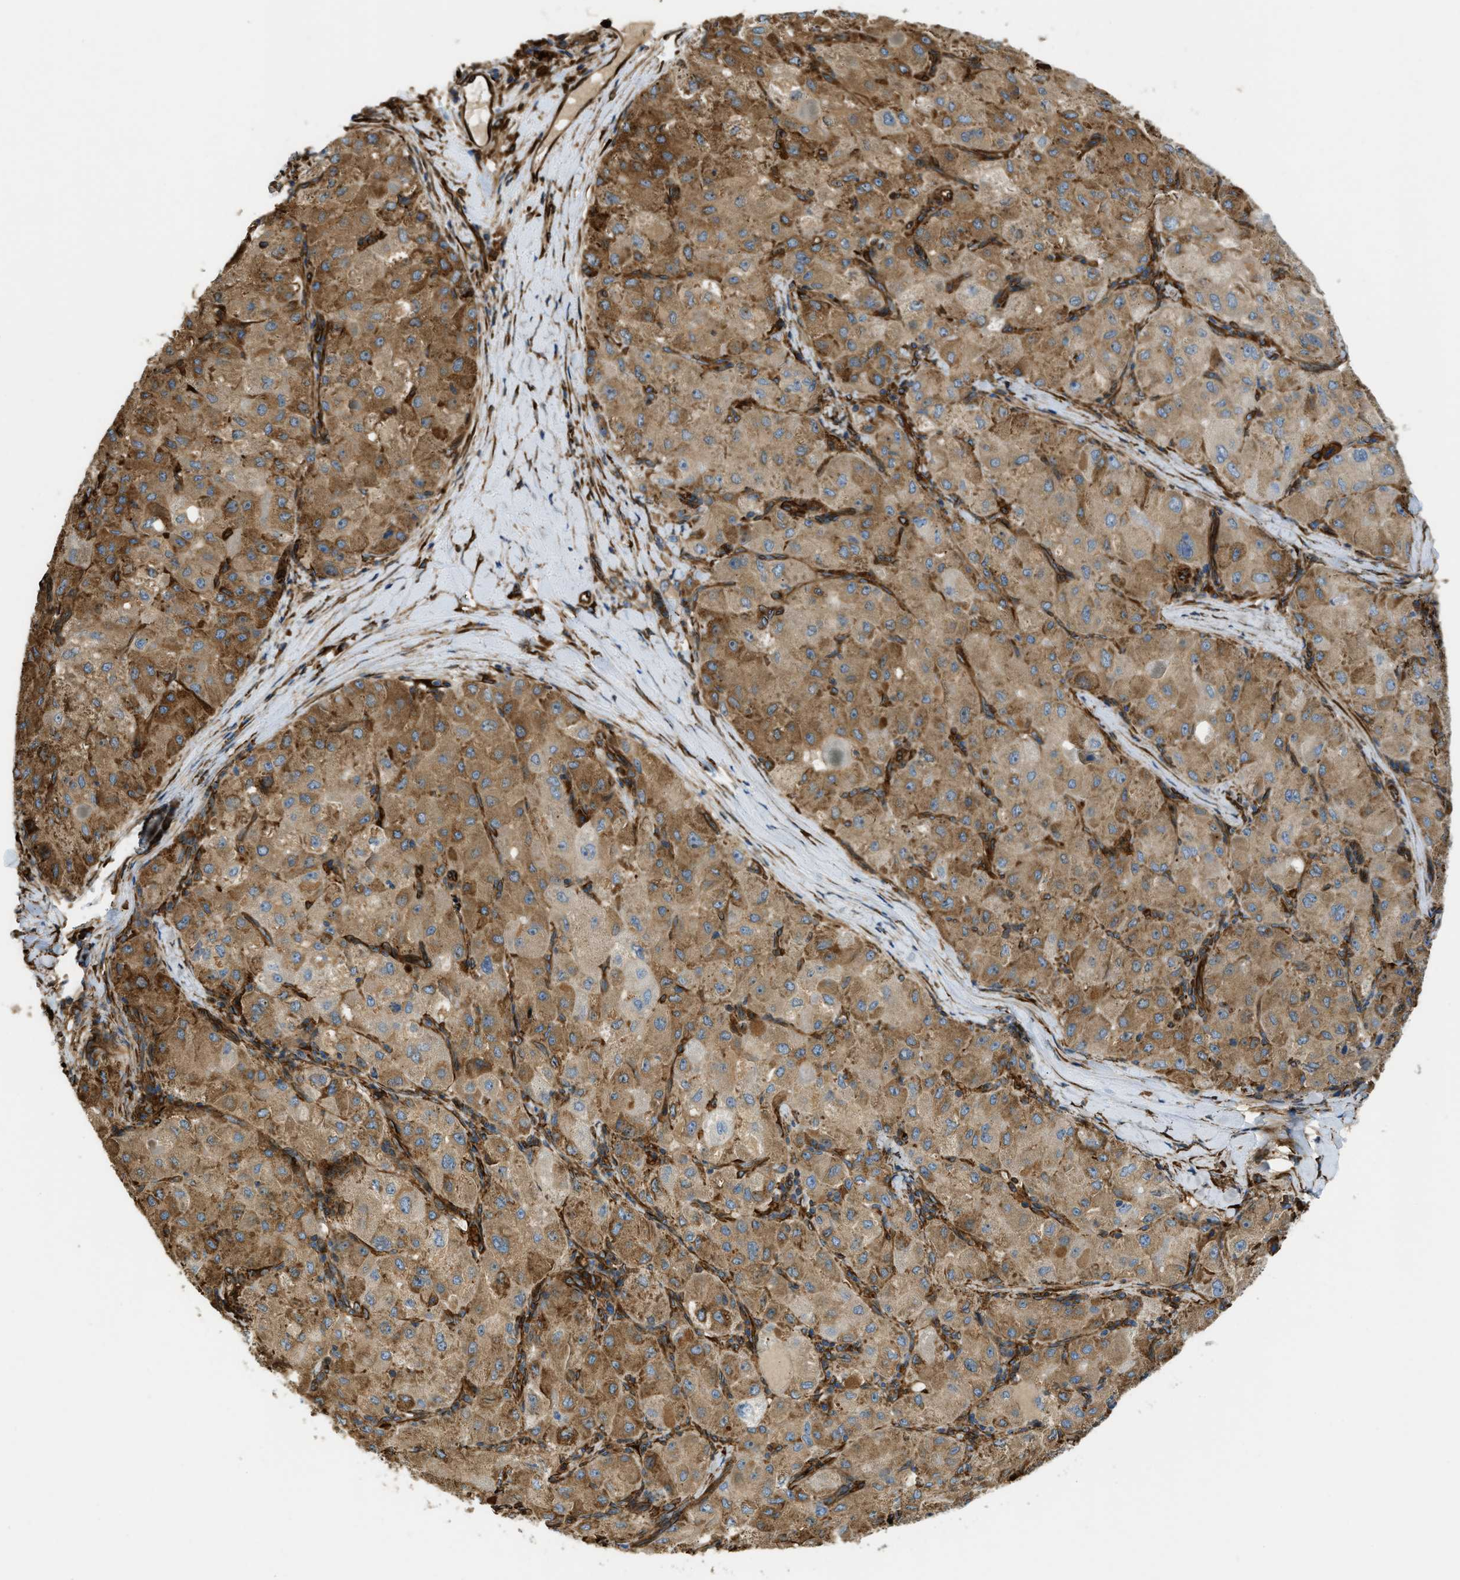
{"staining": {"intensity": "moderate", "quantity": ">75%", "location": "cytoplasmic/membranous"}, "tissue": "liver cancer", "cell_type": "Tumor cells", "image_type": "cancer", "snomed": [{"axis": "morphology", "description": "Carcinoma, Hepatocellular, NOS"}, {"axis": "topography", "description": "Liver"}], "caption": "Immunohistochemical staining of human liver hepatocellular carcinoma demonstrates medium levels of moderate cytoplasmic/membranous staining in approximately >75% of tumor cells. (IHC, brightfield microscopy, high magnification).", "gene": "BEX3", "patient": {"sex": "male", "age": 80}}